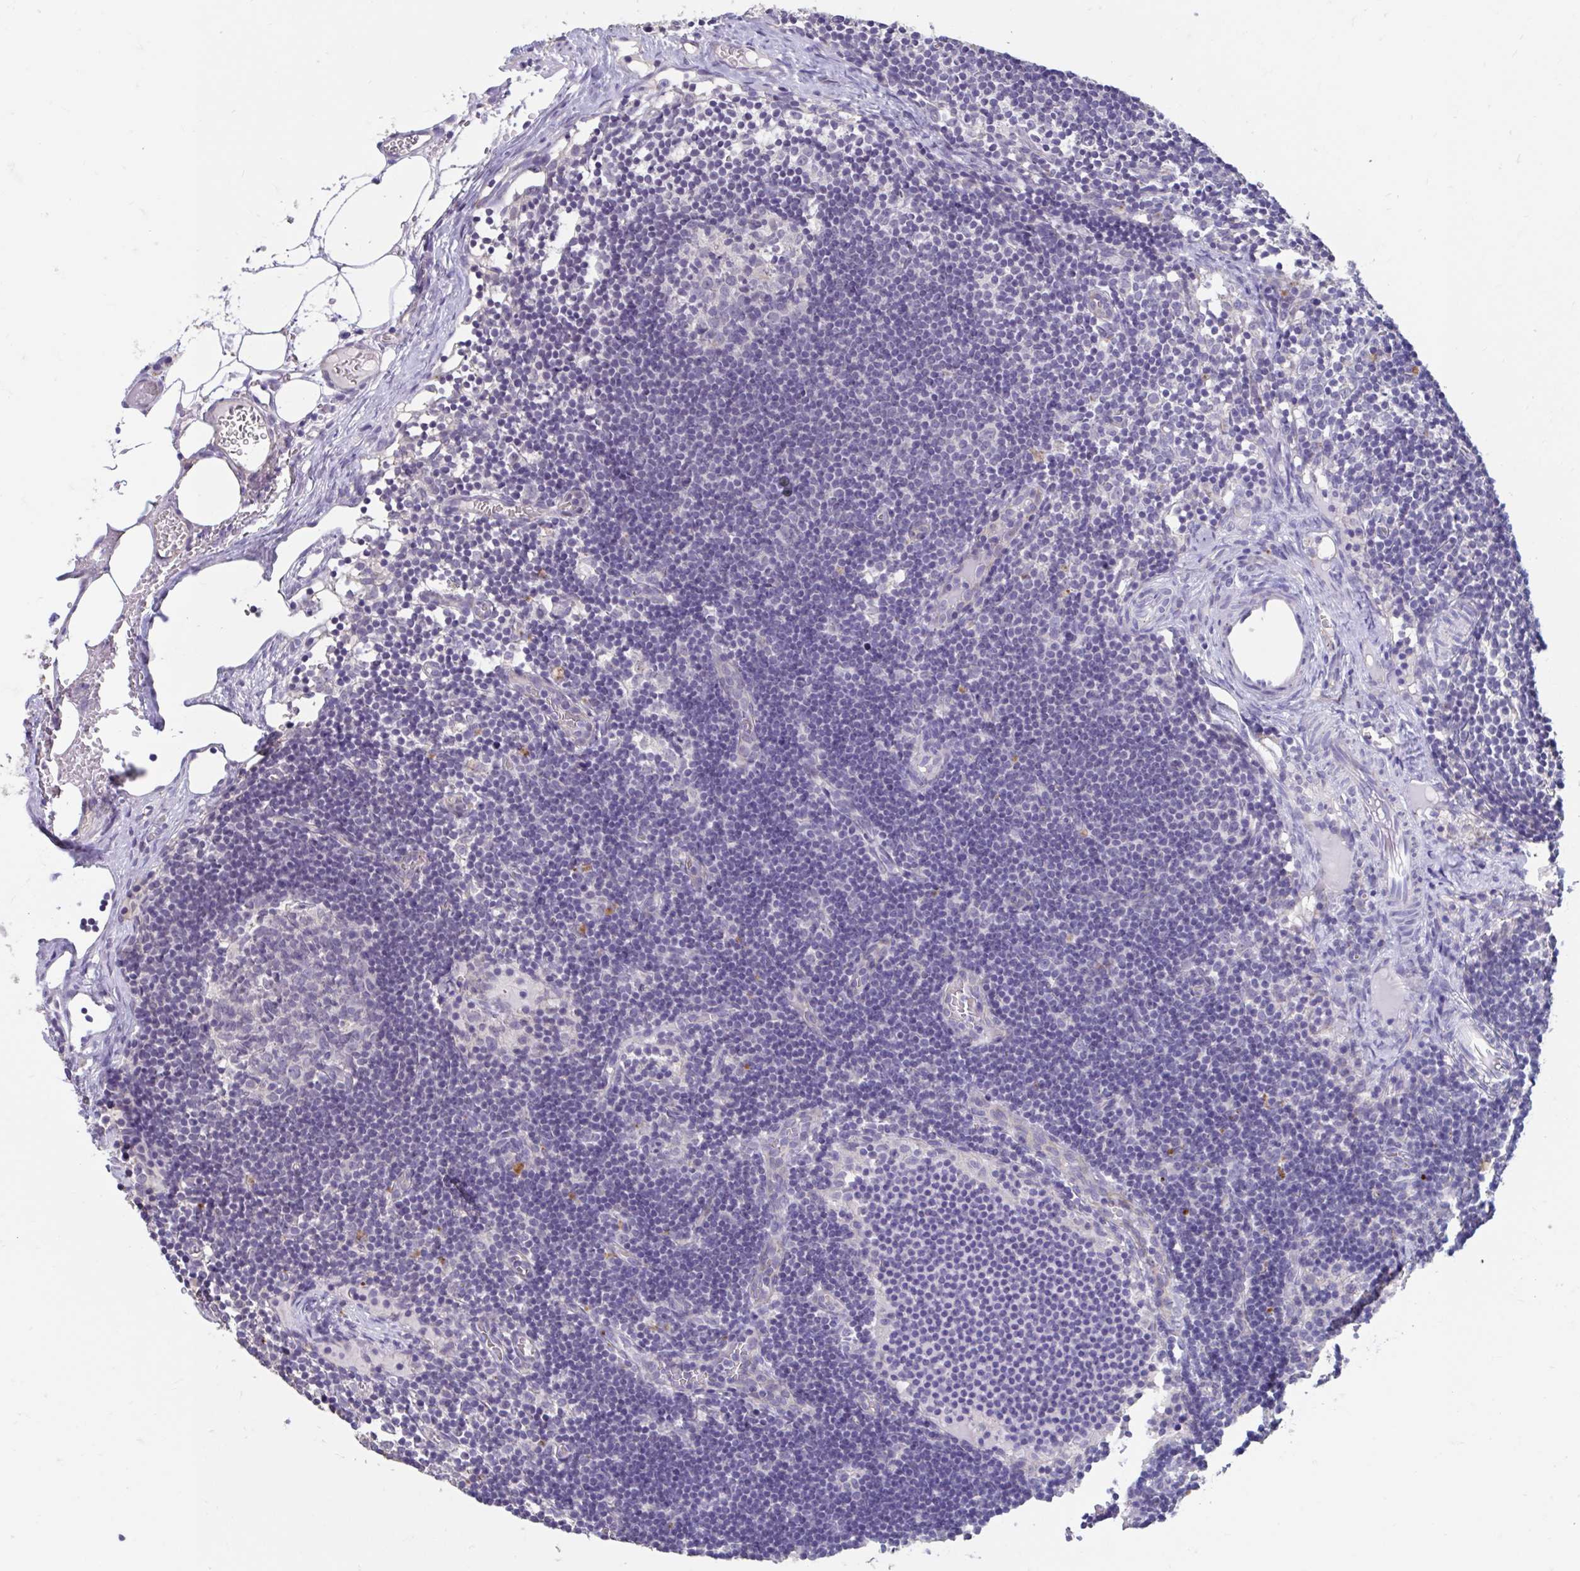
{"staining": {"intensity": "negative", "quantity": "none", "location": "none"}, "tissue": "lymph node", "cell_type": "Germinal center cells", "image_type": "normal", "snomed": [{"axis": "morphology", "description": "Normal tissue, NOS"}, {"axis": "topography", "description": "Lymph node"}], "caption": "A high-resolution image shows immunohistochemistry (IHC) staining of unremarkable lymph node, which displays no significant positivity in germinal center cells. (Brightfield microscopy of DAB (3,3'-diaminobenzidine) IHC at high magnification).", "gene": "GPR162", "patient": {"sex": "female", "age": 31}}